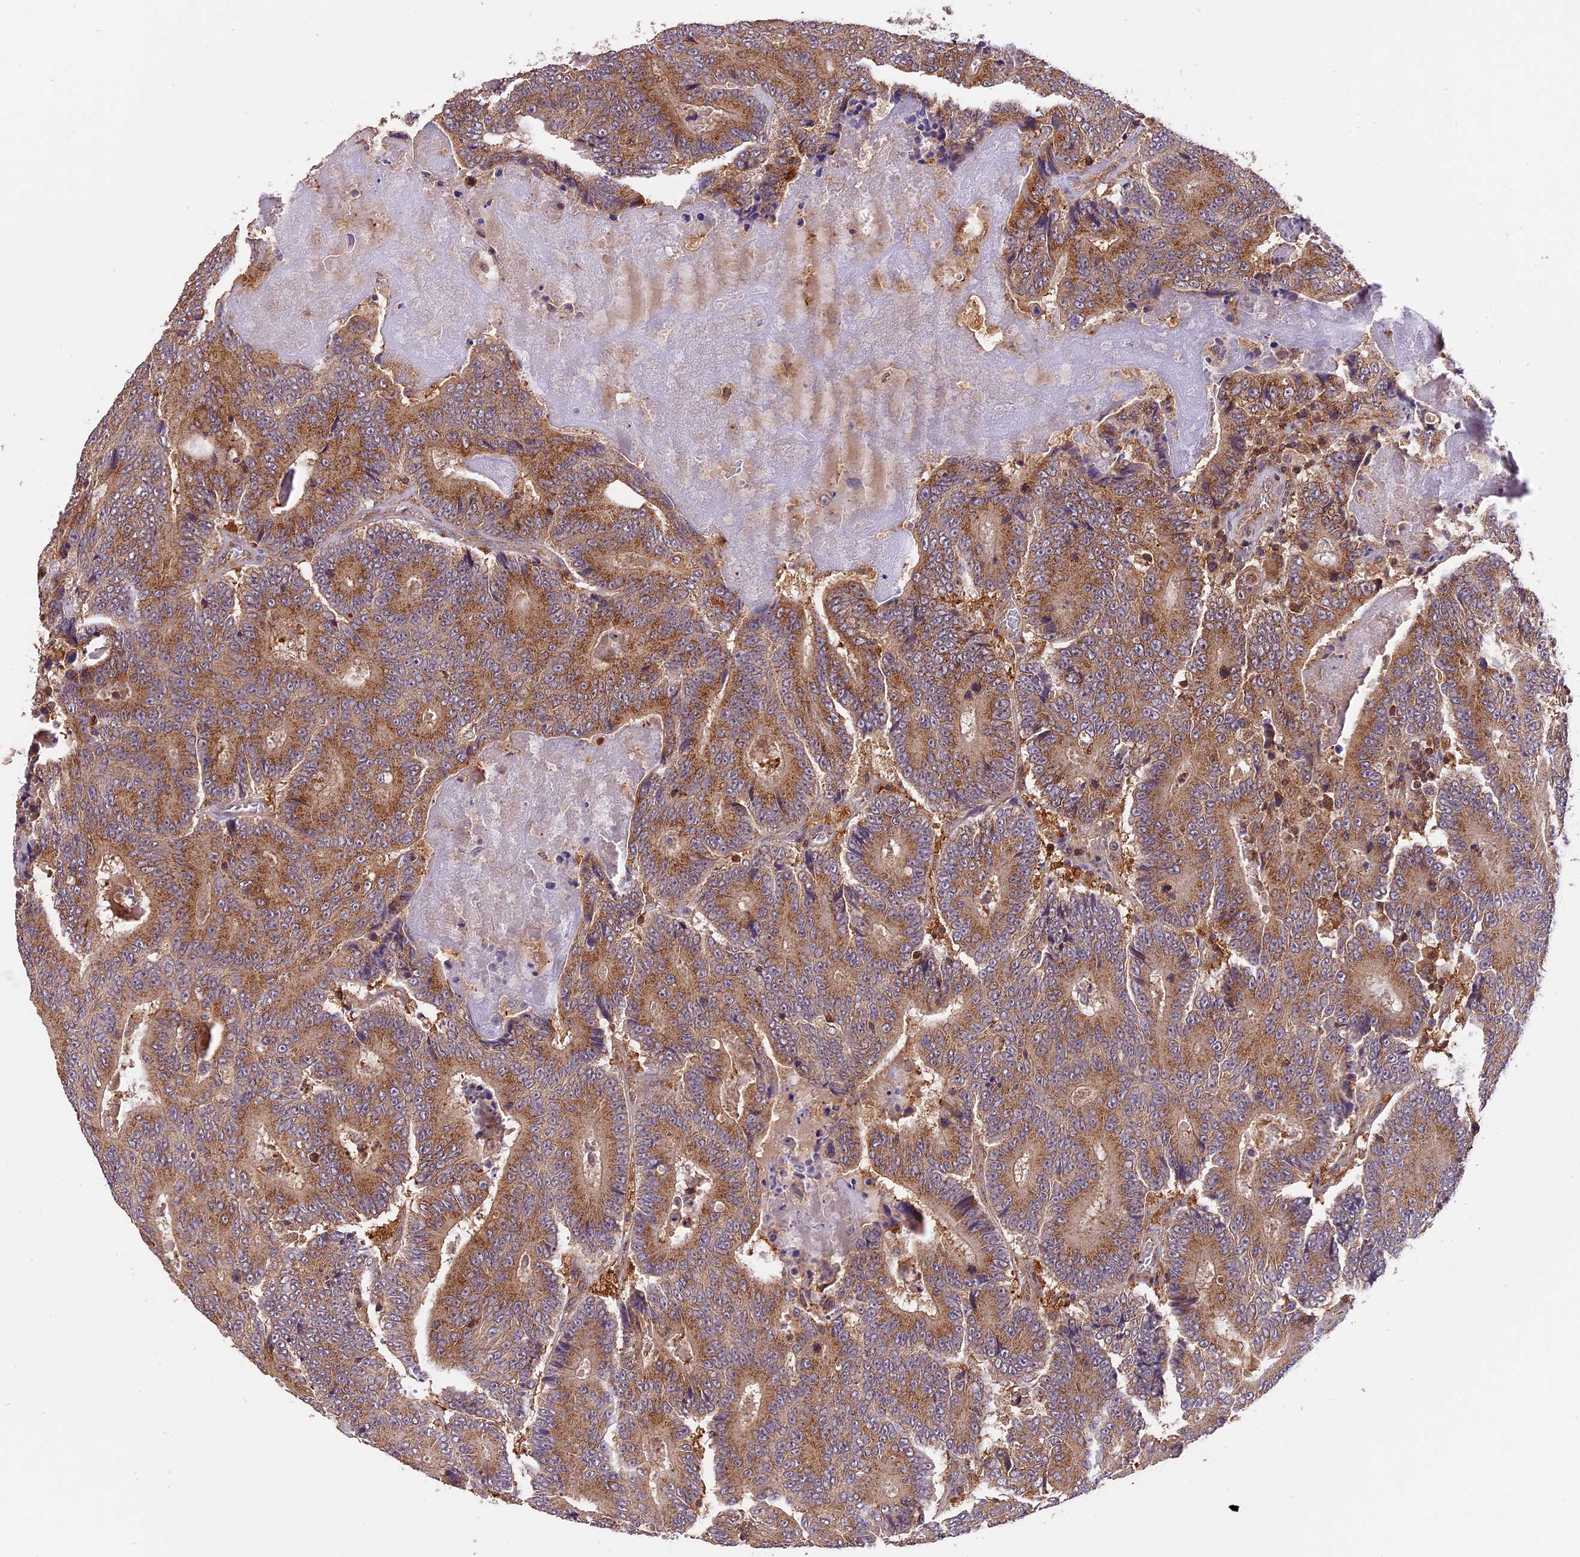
{"staining": {"intensity": "moderate", "quantity": ">75%", "location": "cytoplasmic/membranous"}, "tissue": "colorectal cancer", "cell_type": "Tumor cells", "image_type": "cancer", "snomed": [{"axis": "morphology", "description": "Adenocarcinoma, NOS"}, {"axis": "topography", "description": "Colon"}], "caption": "Moderate cytoplasmic/membranous expression is present in approximately >75% of tumor cells in colorectal adenocarcinoma.", "gene": "PEX3", "patient": {"sex": "male", "age": 83}}